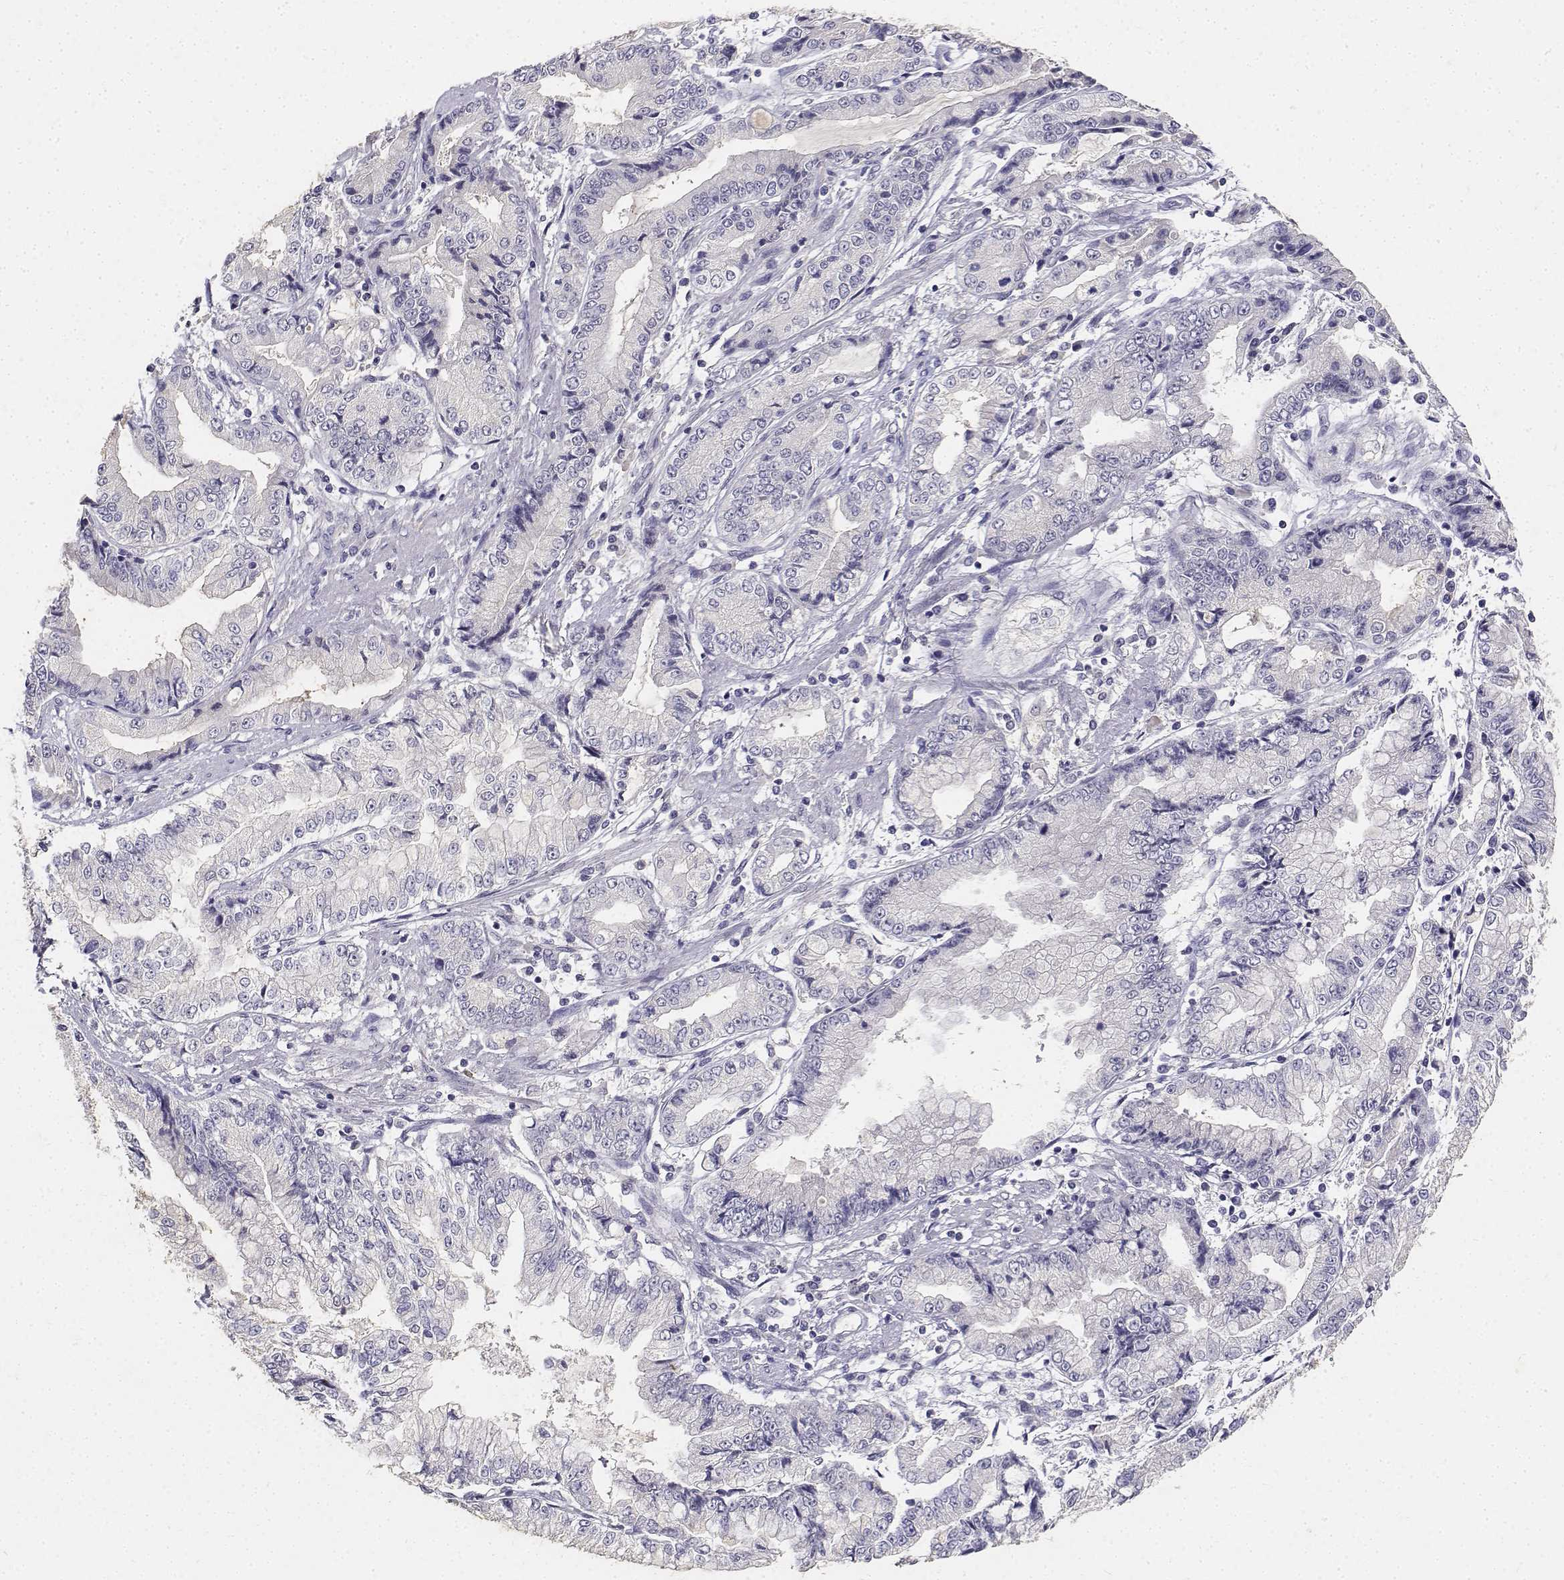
{"staining": {"intensity": "negative", "quantity": "none", "location": "none"}, "tissue": "stomach cancer", "cell_type": "Tumor cells", "image_type": "cancer", "snomed": [{"axis": "morphology", "description": "Adenocarcinoma, NOS"}, {"axis": "topography", "description": "Stomach, upper"}], "caption": "This is an IHC photomicrograph of human stomach cancer (adenocarcinoma). There is no expression in tumor cells.", "gene": "PAEP", "patient": {"sex": "female", "age": 74}}